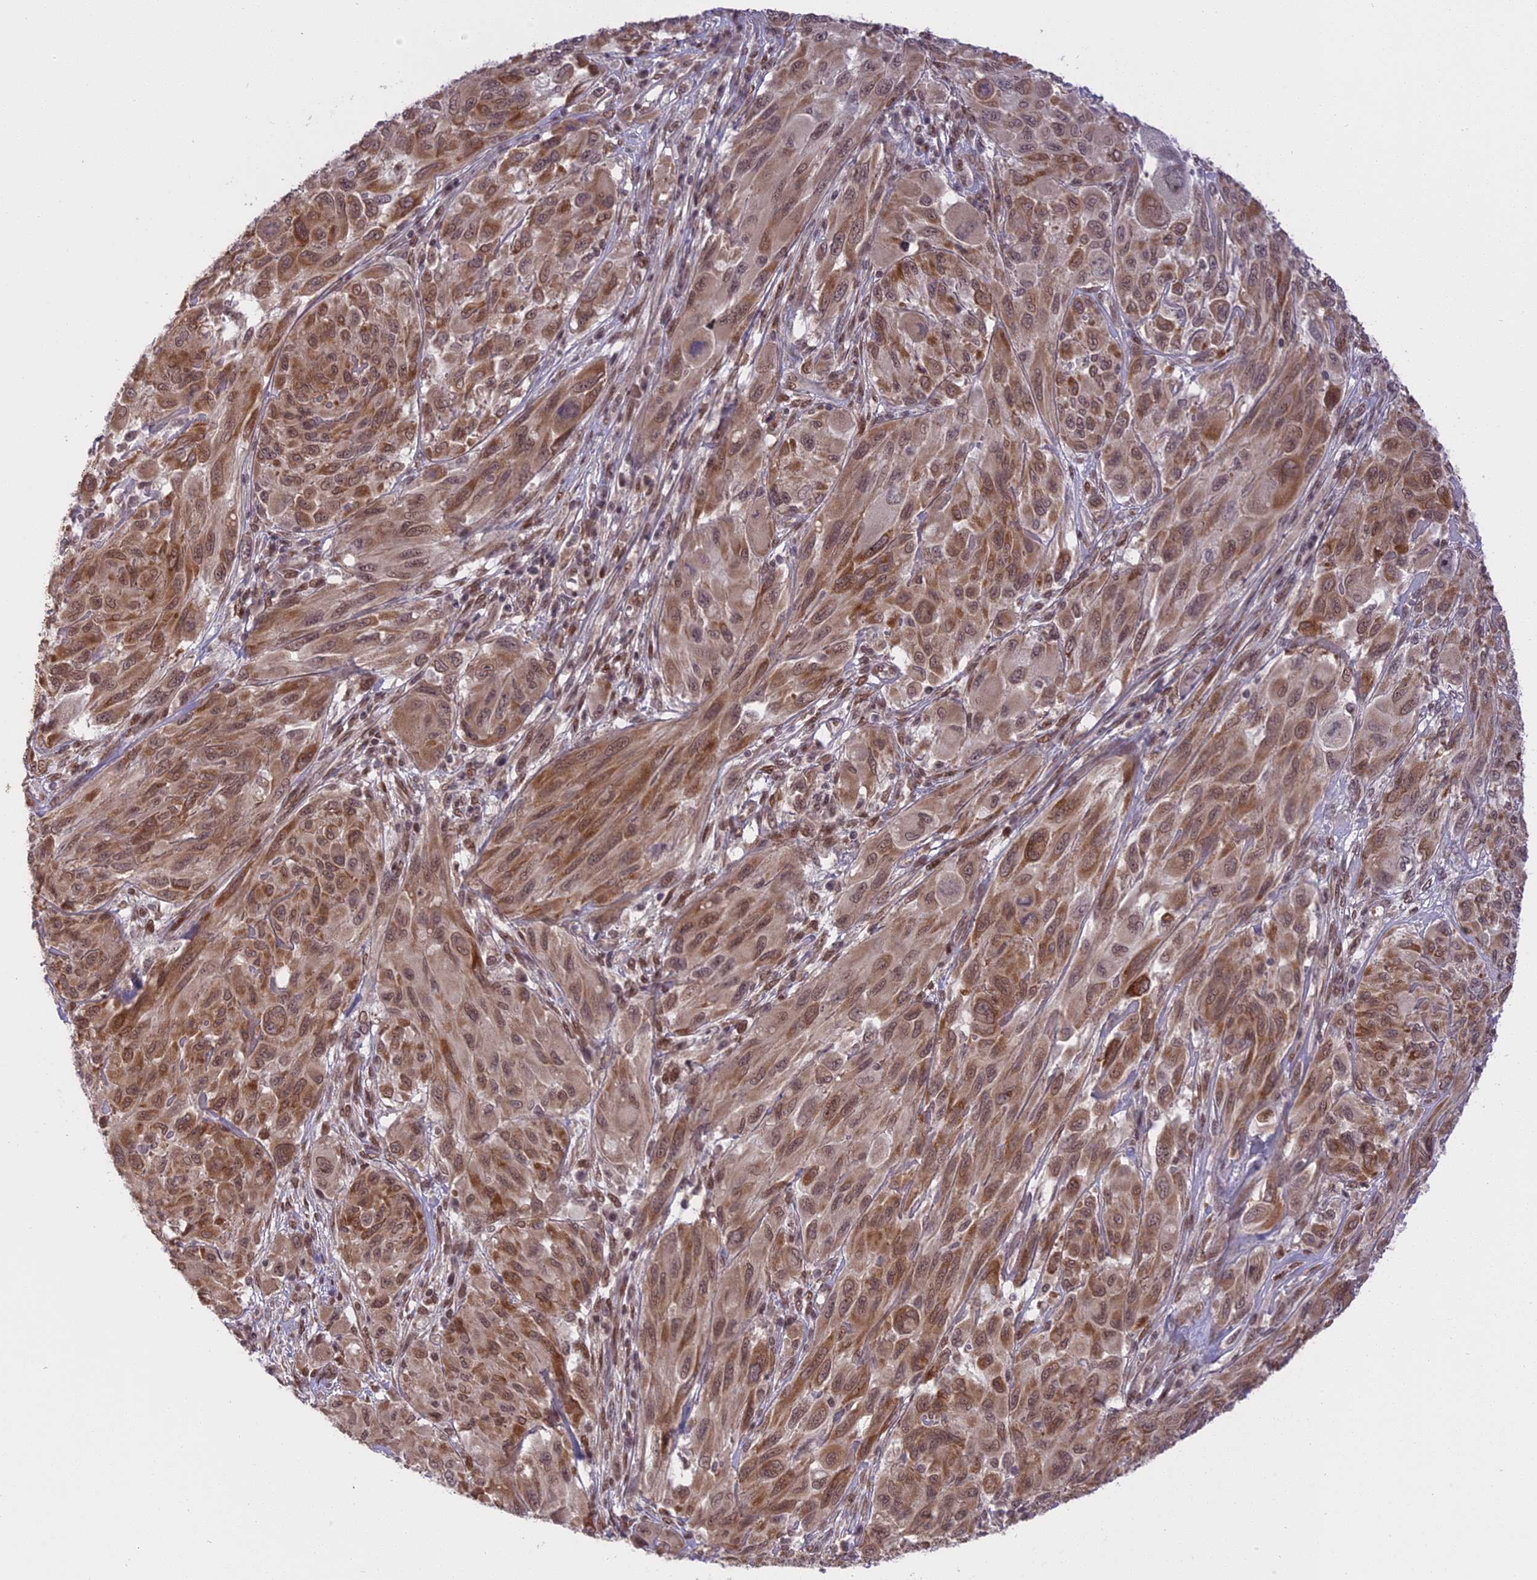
{"staining": {"intensity": "moderate", "quantity": ">75%", "location": "cytoplasmic/membranous,nuclear"}, "tissue": "melanoma", "cell_type": "Tumor cells", "image_type": "cancer", "snomed": [{"axis": "morphology", "description": "Malignant melanoma, NOS"}, {"axis": "topography", "description": "Skin"}], "caption": "Malignant melanoma stained for a protein displays moderate cytoplasmic/membranous and nuclear positivity in tumor cells.", "gene": "PRELID2", "patient": {"sex": "female", "age": 91}}